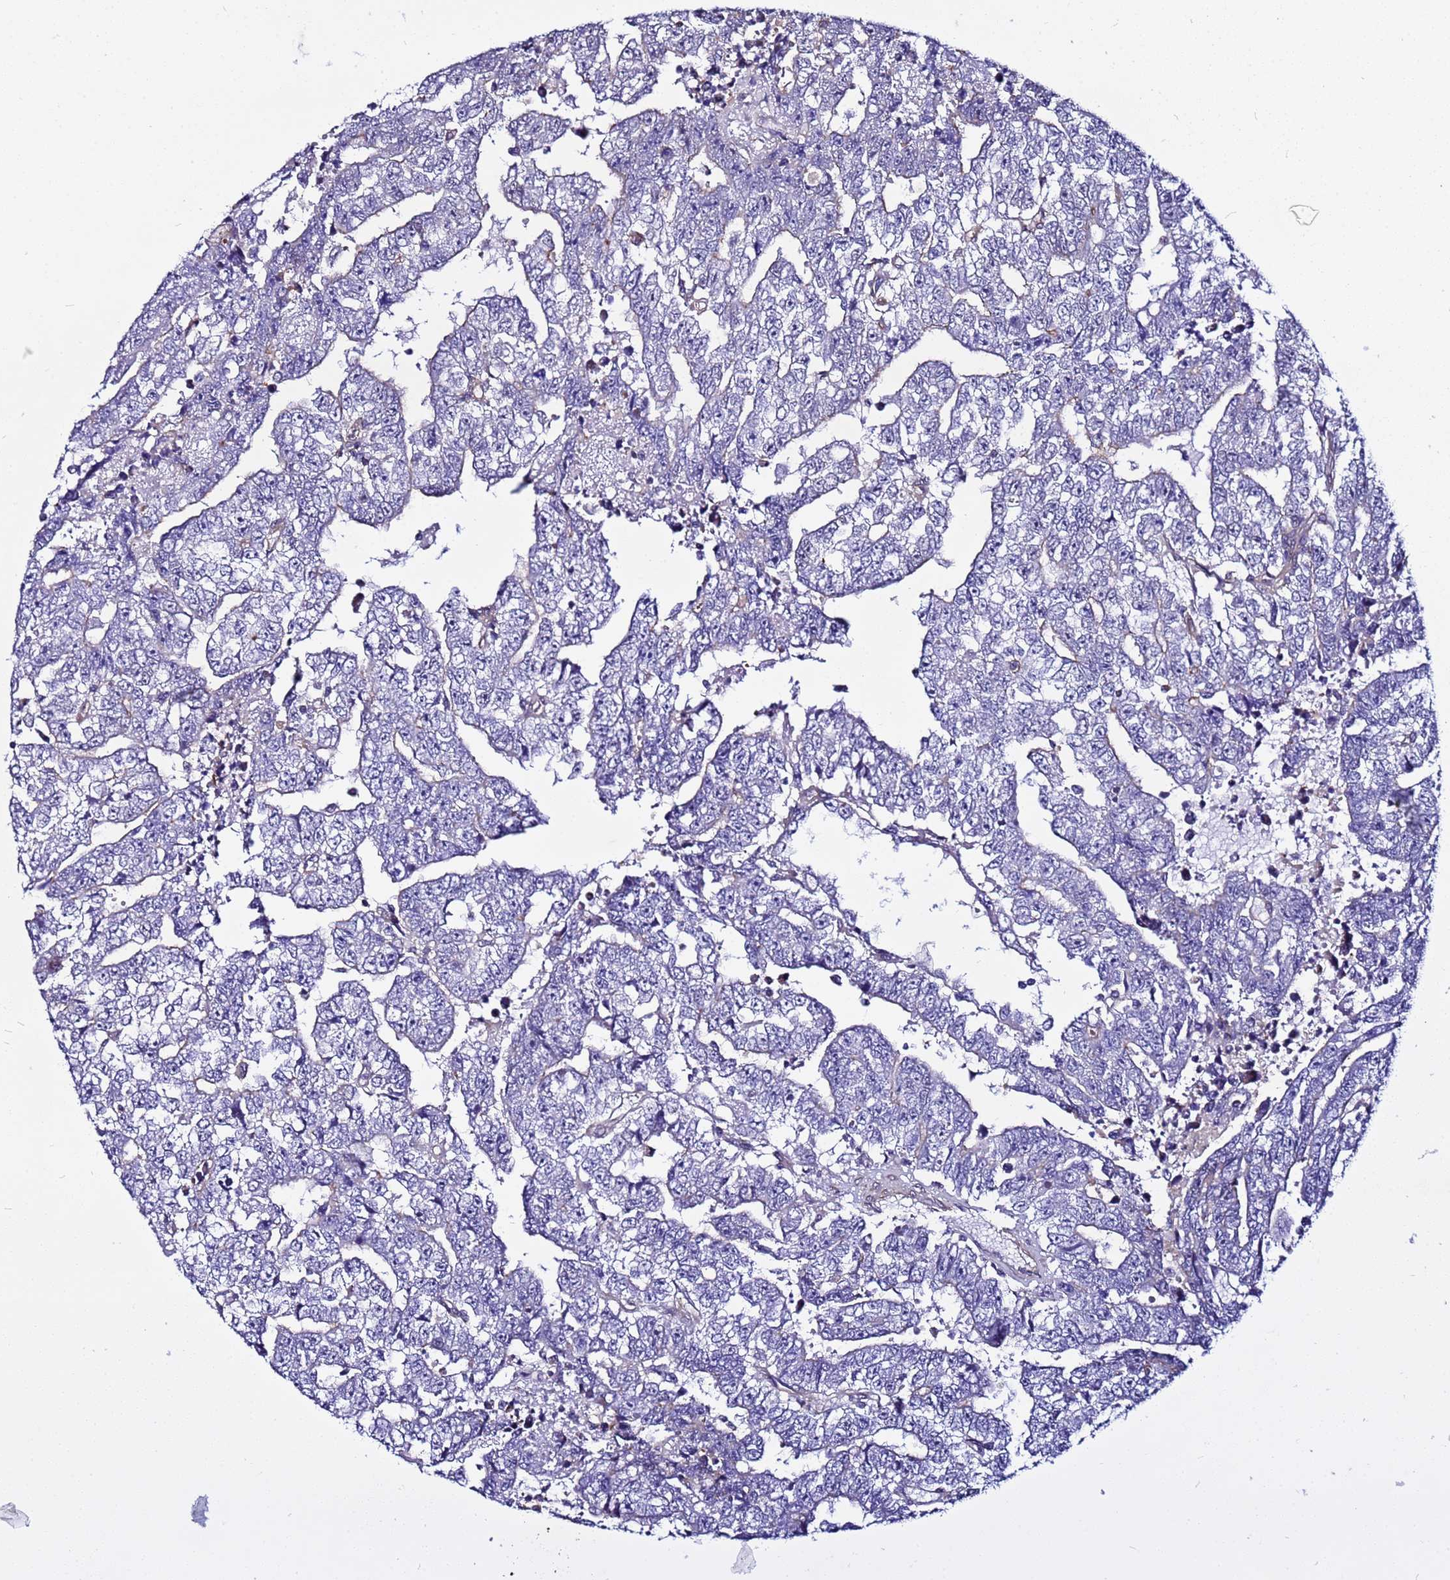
{"staining": {"intensity": "negative", "quantity": "none", "location": "none"}, "tissue": "testis cancer", "cell_type": "Tumor cells", "image_type": "cancer", "snomed": [{"axis": "morphology", "description": "Carcinoma, Embryonal, NOS"}, {"axis": "topography", "description": "Testis"}], "caption": "An IHC histopathology image of testis embryonal carcinoma is shown. There is no staining in tumor cells of testis embryonal carcinoma.", "gene": "STK38", "patient": {"sex": "male", "age": 25}}